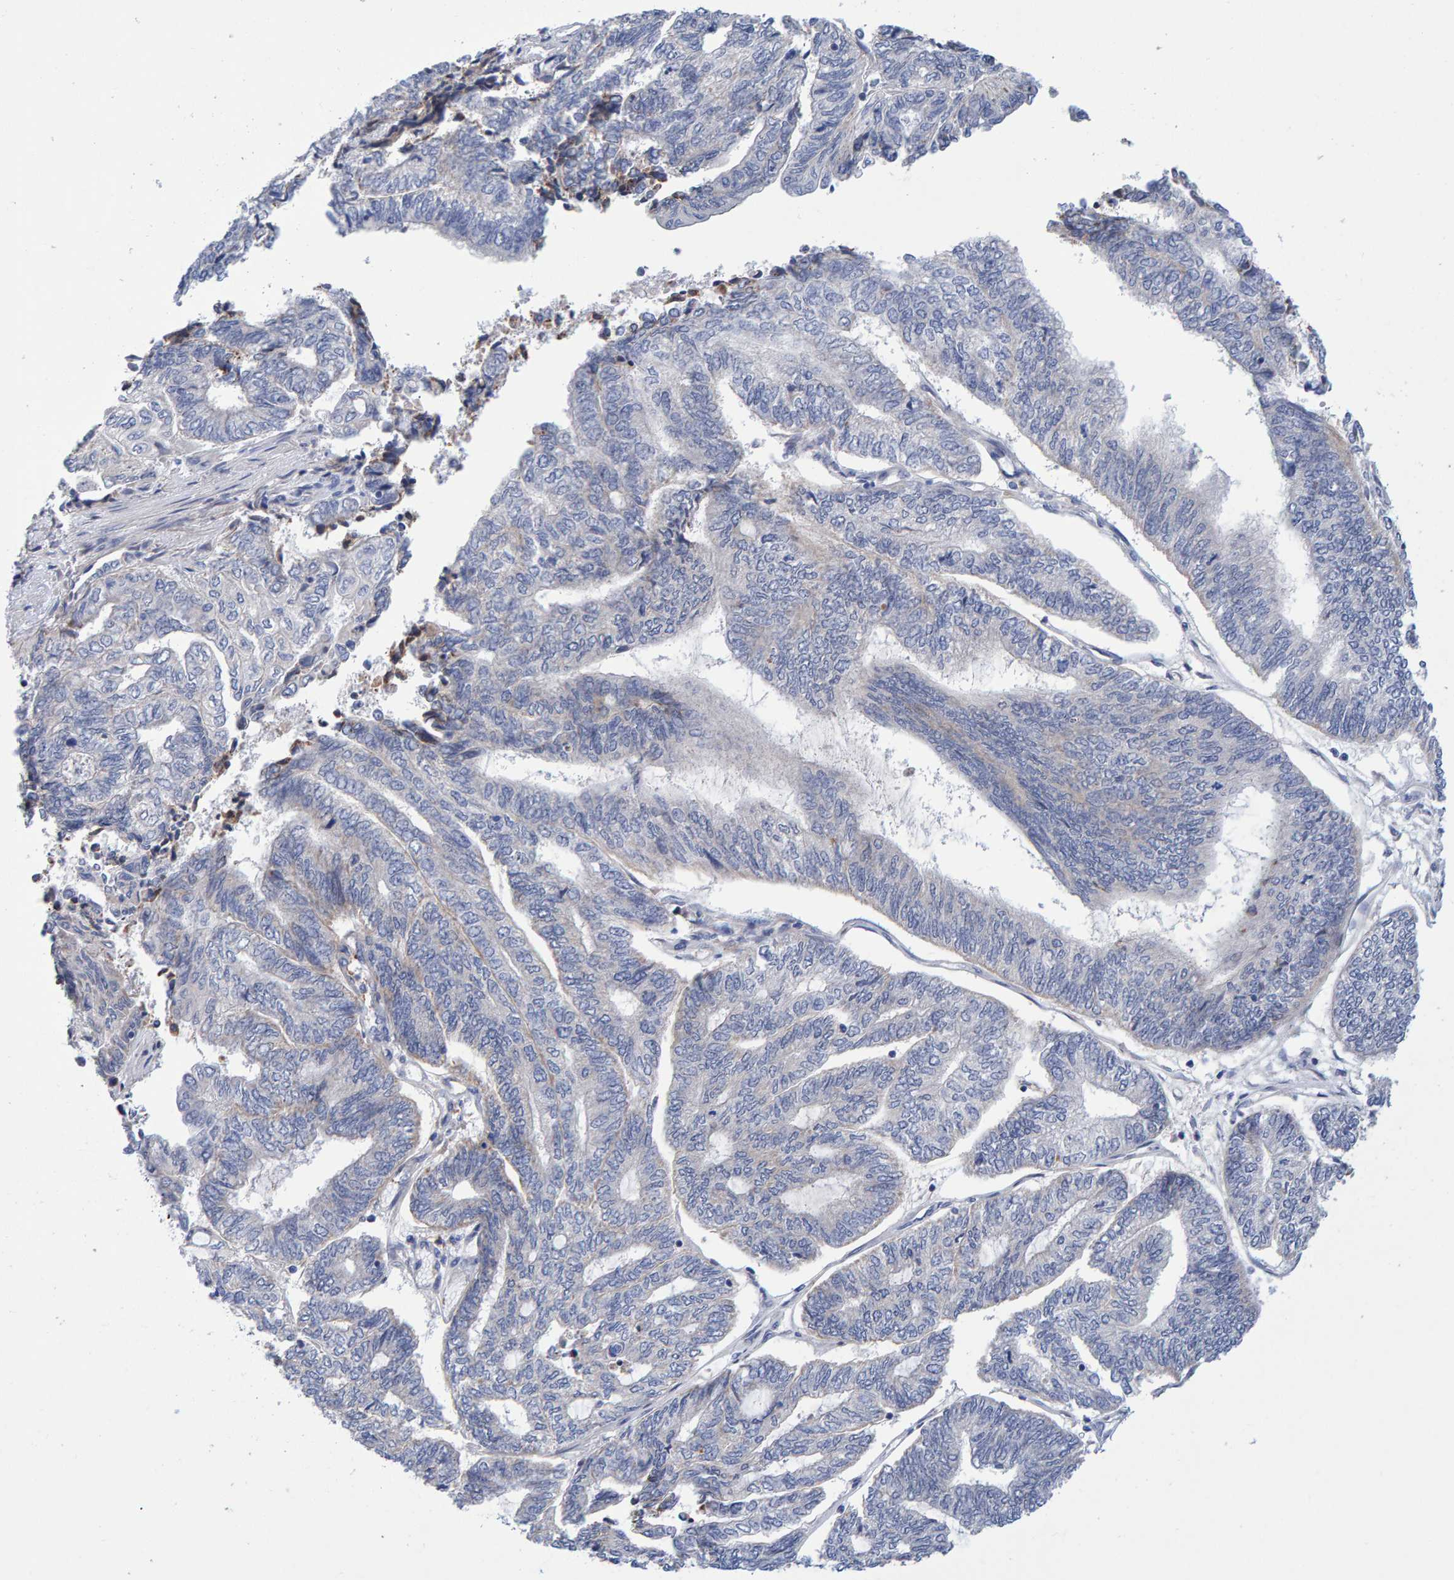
{"staining": {"intensity": "negative", "quantity": "none", "location": "none"}, "tissue": "endometrial cancer", "cell_type": "Tumor cells", "image_type": "cancer", "snomed": [{"axis": "morphology", "description": "Adenocarcinoma, NOS"}, {"axis": "topography", "description": "Uterus"}, {"axis": "topography", "description": "Endometrium"}], "caption": "Protein analysis of adenocarcinoma (endometrial) displays no significant staining in tumor cells.", "gene": "EFR3A", "patient": {"sex": "female", "age": 70}}